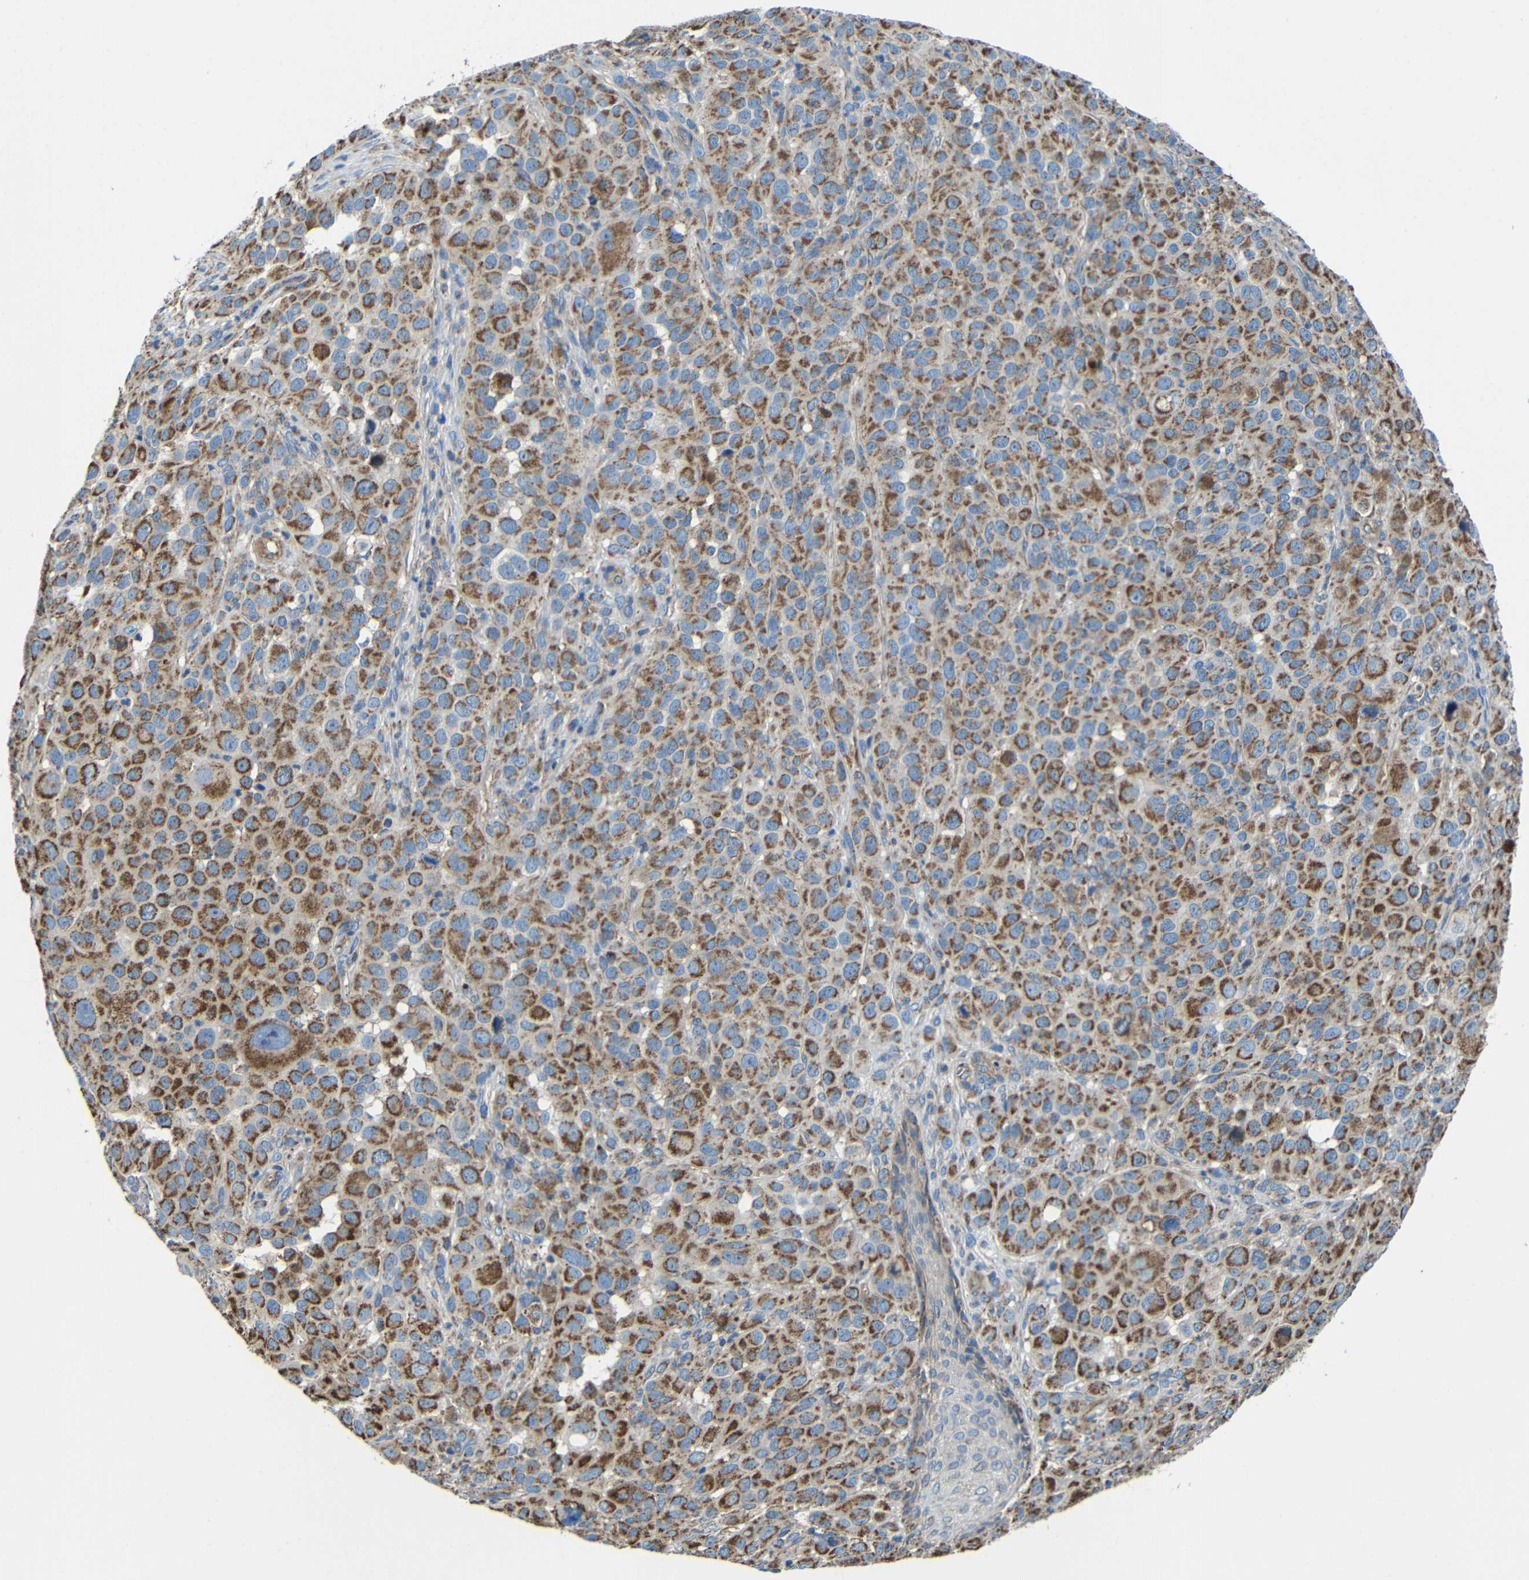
{"staining": {"intensity": "strong", "quantity": ">75%", "location": "cytoplasmic/membranous"}, "tissue": "melanoma", "cell_type": "Tumor cells", "image_type": "cancer", "snomed": [{"axis": "morphology", "description": "Malignant melanoma, NOS"}, {"axis": "topography", "description": "Skin"}], "caption": "Immunohistochemistry (IHC) photomicrograph of neoplastic tissue: human melanoma stained using immunohistochemistry reveals high levels of strong protein expression localized specifically in the cytoplasmic/membranous of tumor cells, appearing as a cytoplasmic/membranous brown color.", "gene": "INTS6L", "patient": {"sex": "male", "age": 96}}